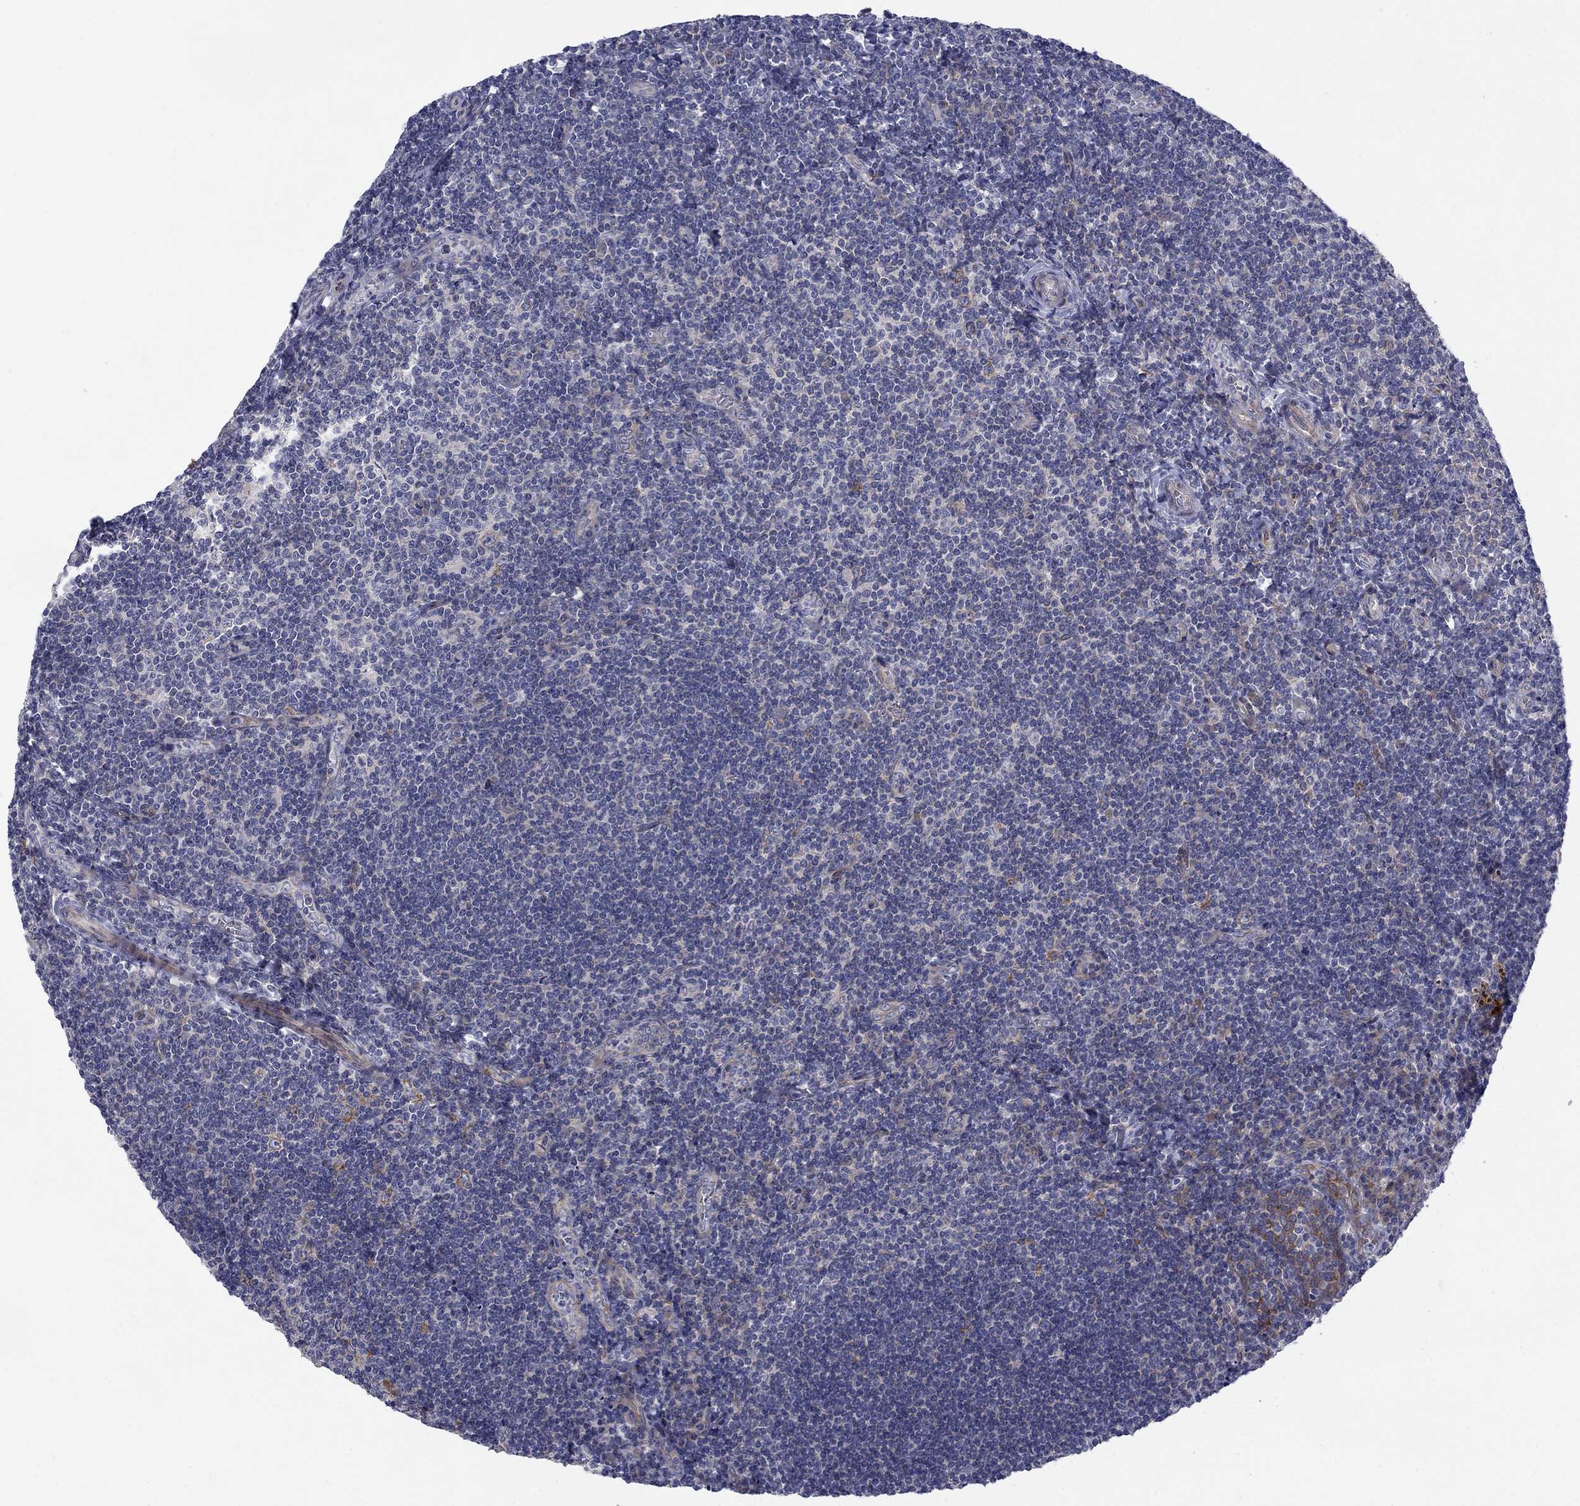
{"staining": {"intensity": "moderate", "quantity": "25%-75%", "location": "cytoplasmic/membranous"}, "tissue": "tonsil", "cell_type": "Germinal center cells", "image_type": "normal", "snomed": [{"axis": "morphology", "description": "Normal tissue, NOS"}, {"axis": "morphology", "description": "Inflammation, NOS"}, {"axis": "topography", "description": "Tonsil"}], "caption": "IHC (DAB (3,3'-diaminobenzidine)) staining of normal tonsil shows moderate cytoplasmic/membranous protein staining in approximately 25%-75% of germinal center cells.", "gene": "FXR1", "patient": {"sex": "female", "age": 31}}